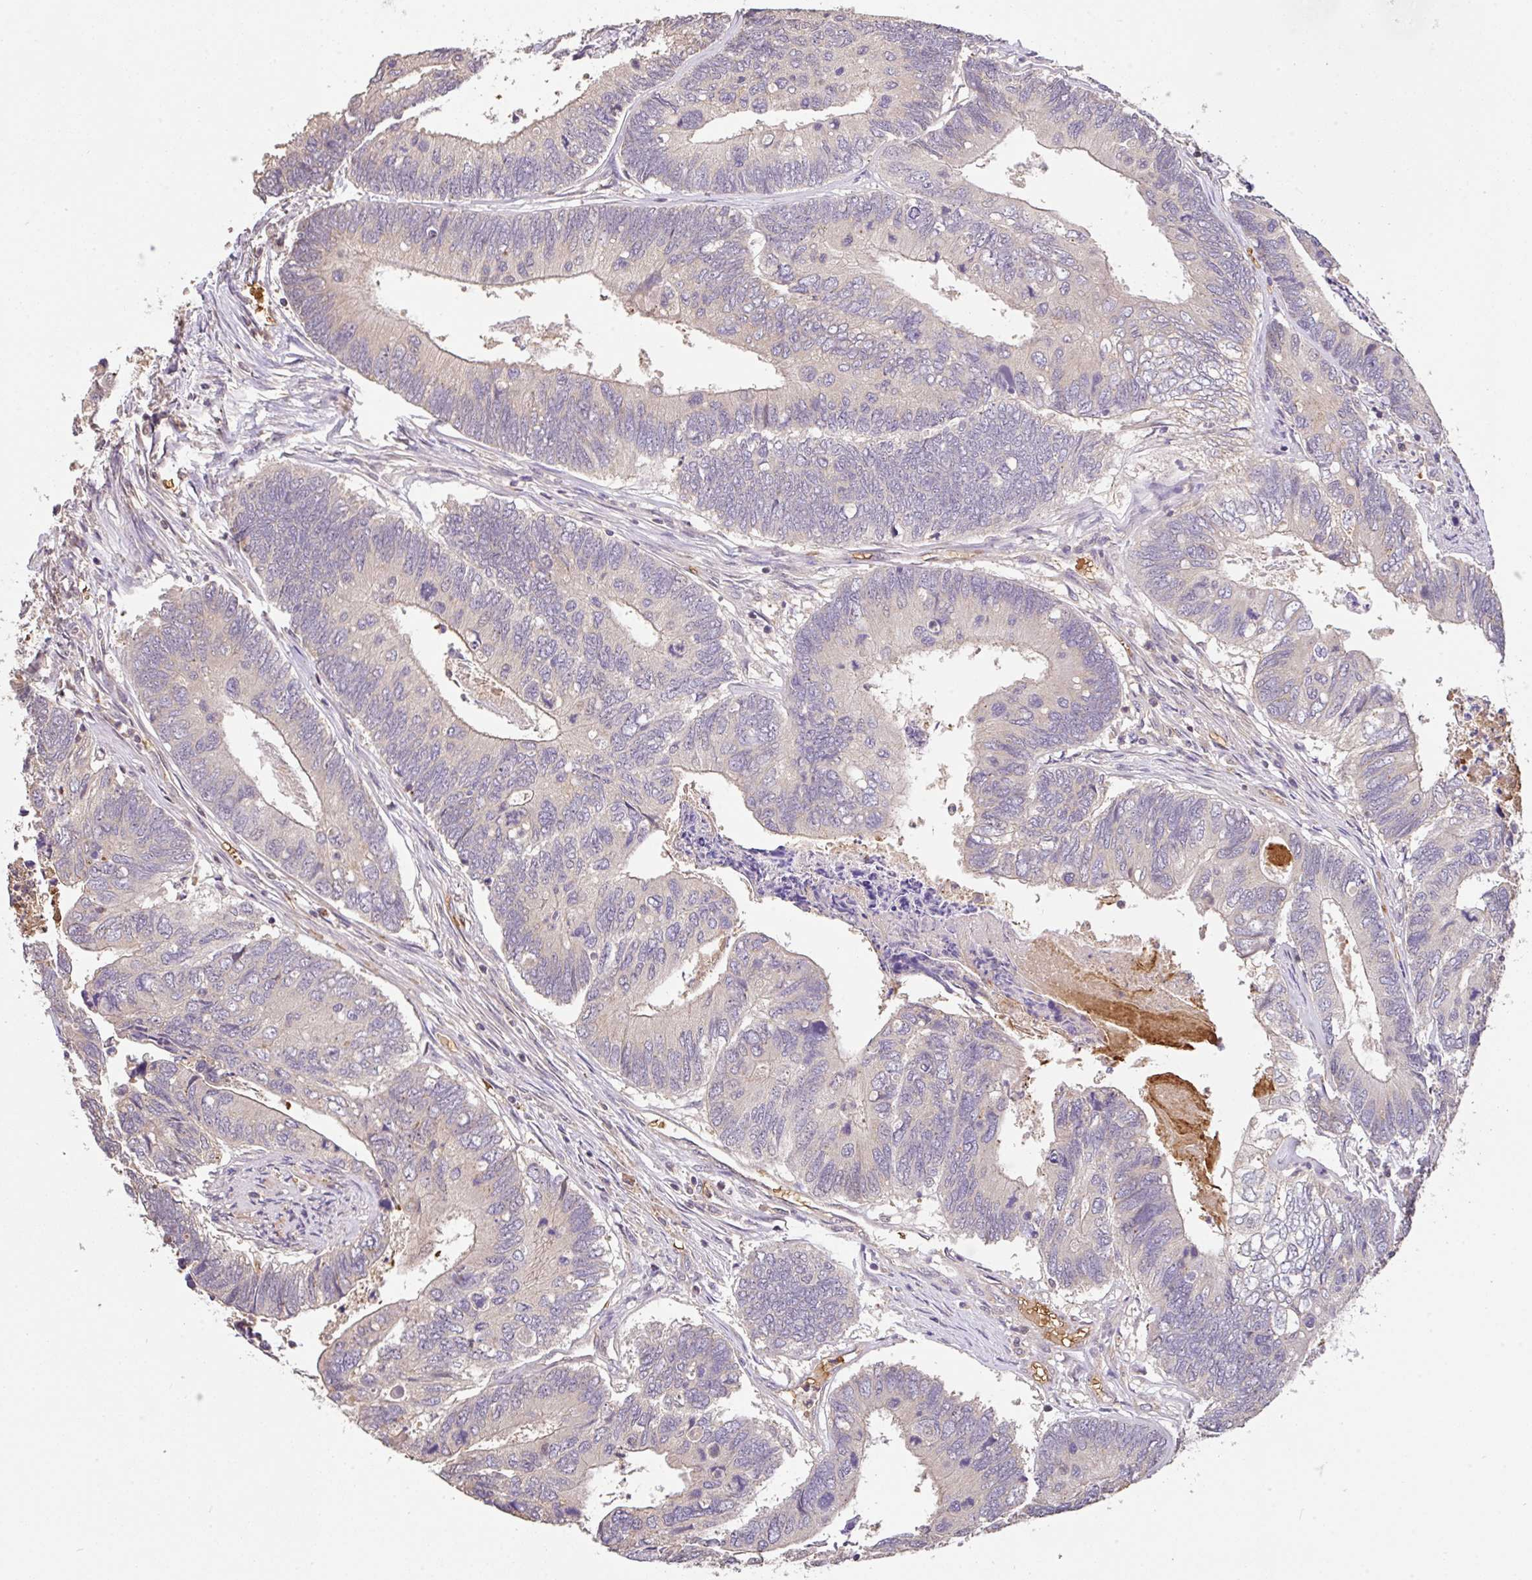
{"staining": {"intensity": "negative", "quantity": "none", "location": "none"}, "tissue": "colorectal cancer", "cell_type": "Tumor cells", "image_type": "cancer", "snomed": [{"axis": "morphology", "description": "Adenocarcinoma, NOS"}, {"axis": "topography", "description": "Colon"}], "caption": "Tumor cells show no significant staining in colorectal cancer. (DAB (3,3'-diaminobenzidine) immunohistochemistry (IHC) visualized using brightfield microscopy, high magnification).", "gene": "C1QTNF9B", "patient": {"sex": "female", "age": 67}}